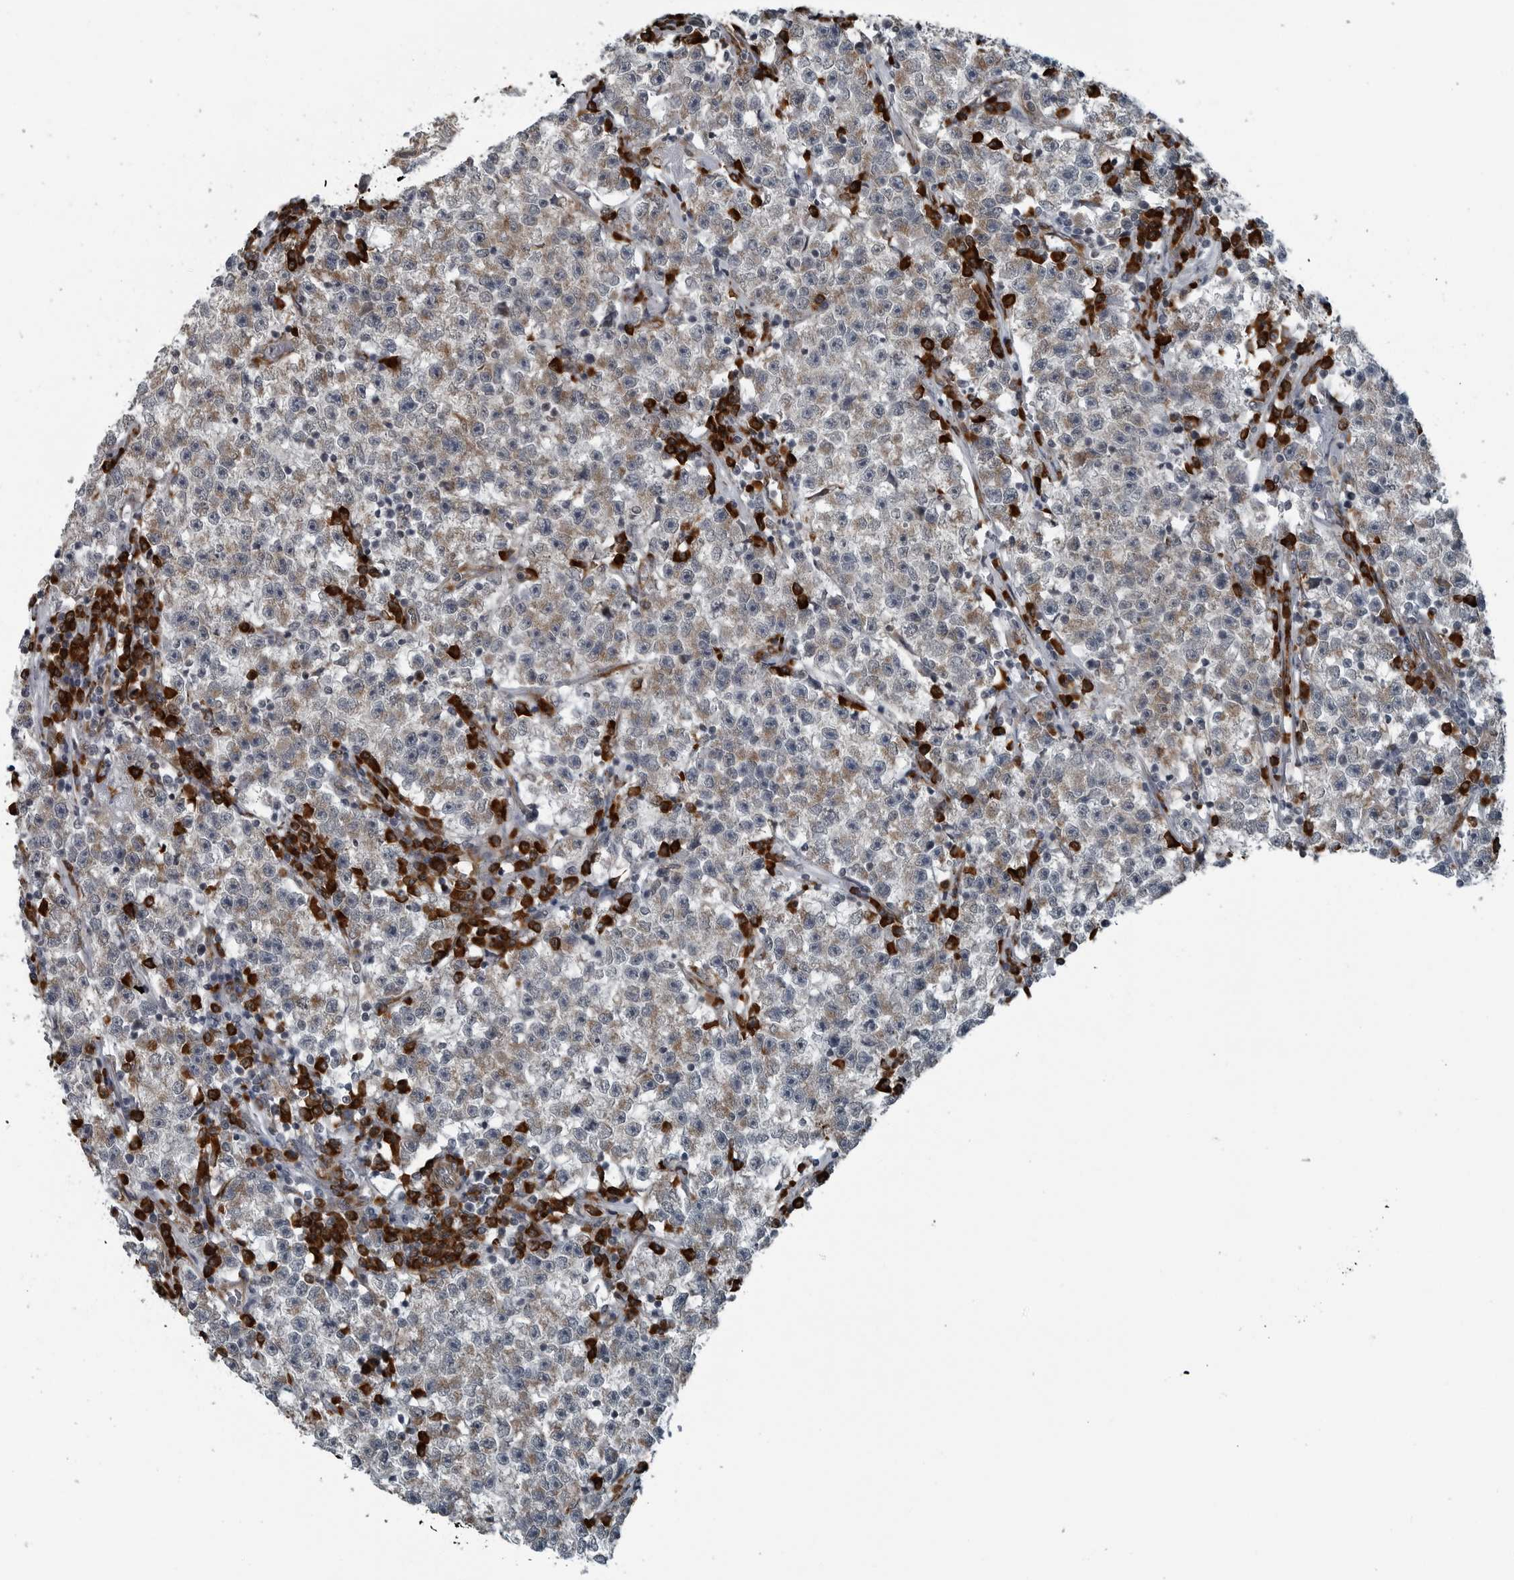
{"staining": {"intensity": "weak", "quantity": ">75%", "location": "cytoplasmic/membranous"}, "tissue": "testis cancer", "cell_type": "Tumor cells", "image_type": "cancer", "snomed": [{"axis": "morphology", "description": "Seminoma, NOS"}, {"axis": "topography", "description": "Testis"}], "caption": "About >75% of tumor cells in human testis cancer exhibit weak cytoplasmic/membranous protein positivity as visualized by brown immunohistochemical staining.", "gene": "CEP85", "patient": {"sex": "male", "age": 22}}